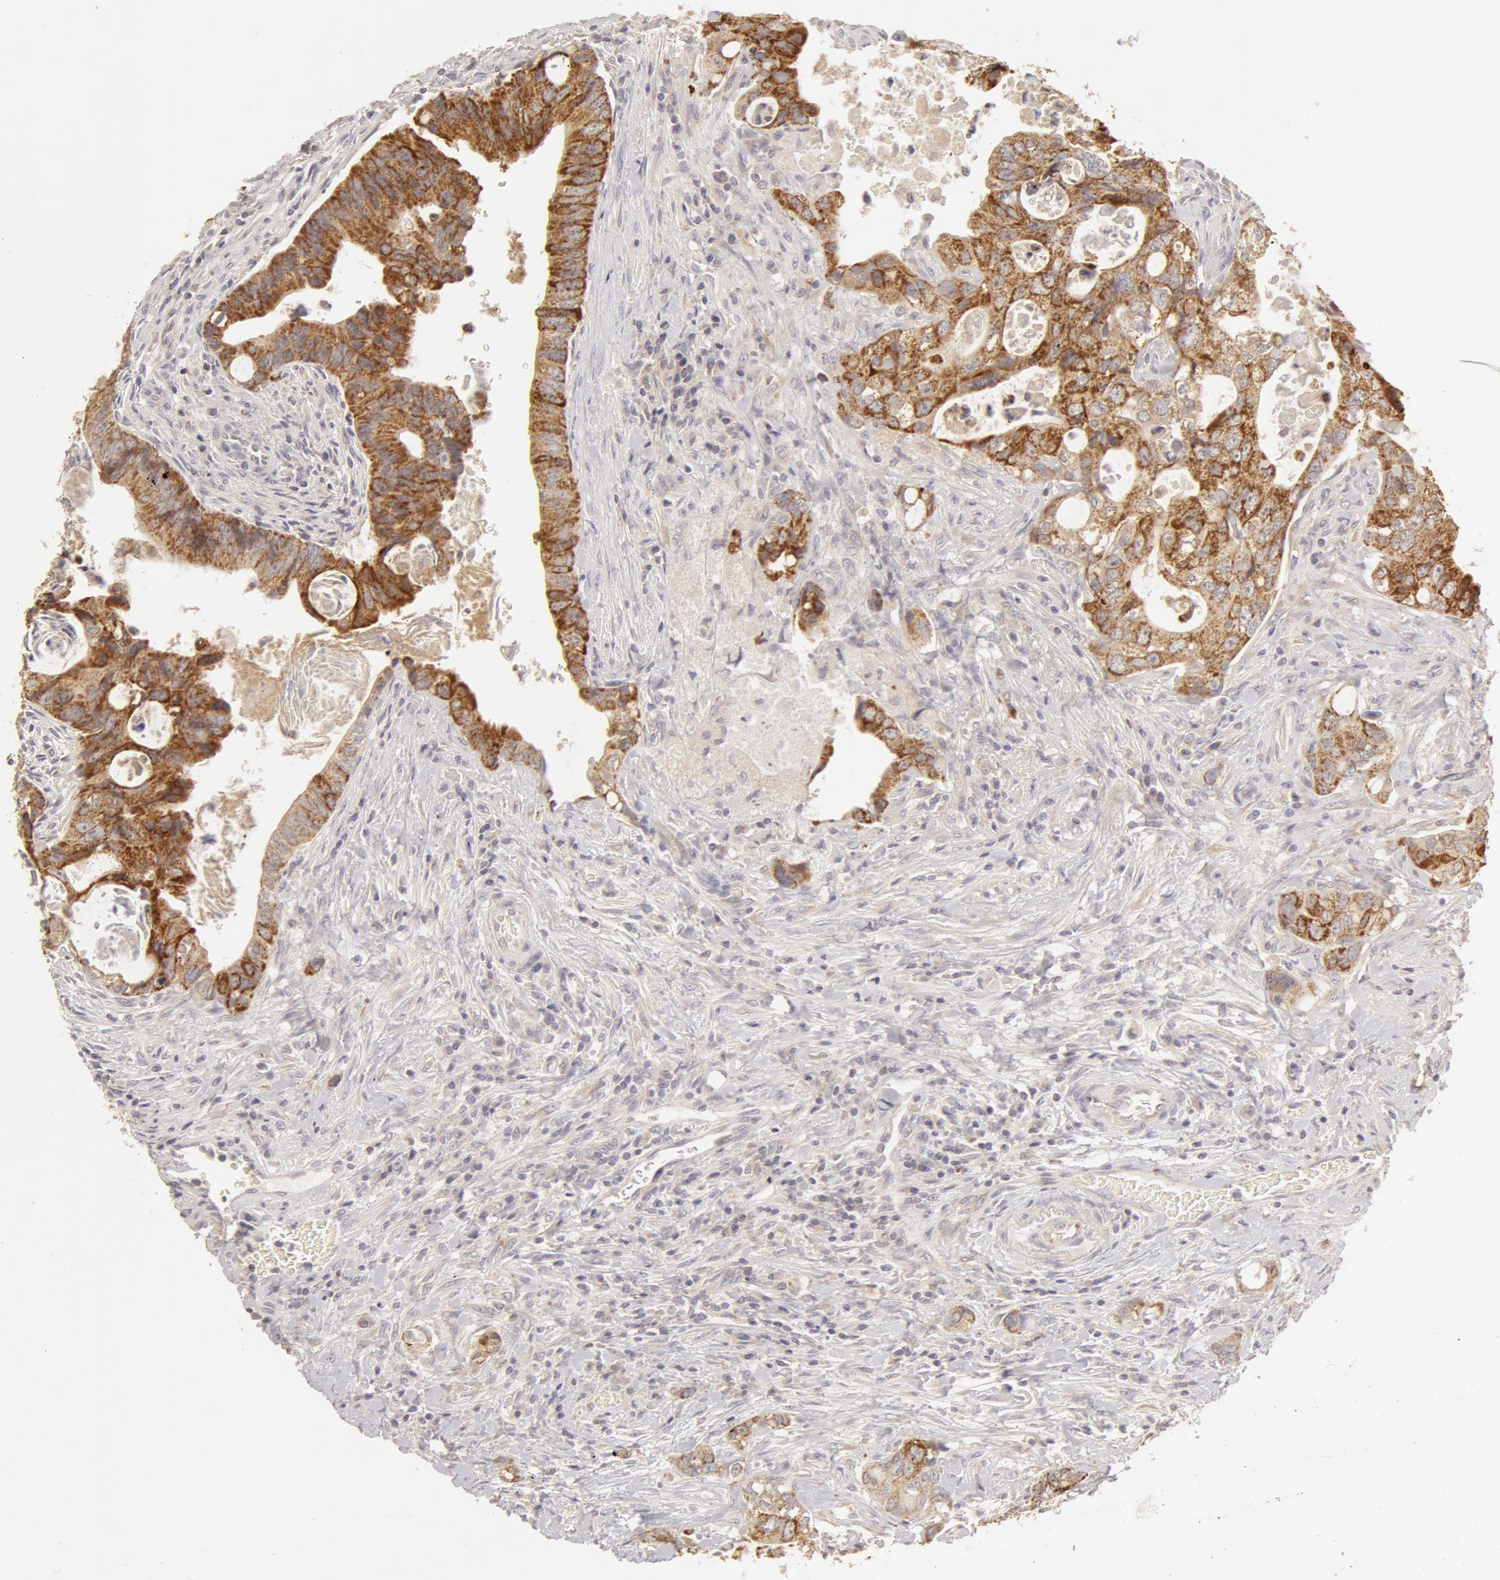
{"staining": {"intensity": "moderate", "quantity": ">75%", "location": "cytoplasmic/membranous"}, "tissue": "colorectal cancer", "cell_type": "Tumor cells", "image_type": "cancer", "snomed": [{"axis": "morphology", "description": "Adenocarcinoma, NOS"}, {"axis": "topography", "description": "Rectum"}], "caption": "Brown immunohistochemical staining in colorectal cancer (adenocarcinoma) reveals moderate cytoplasmic/membranous staining in approximately >75% of tumor cells.", "gene": "ADPRH", "patient": {"sex": "female", "age": 57}}